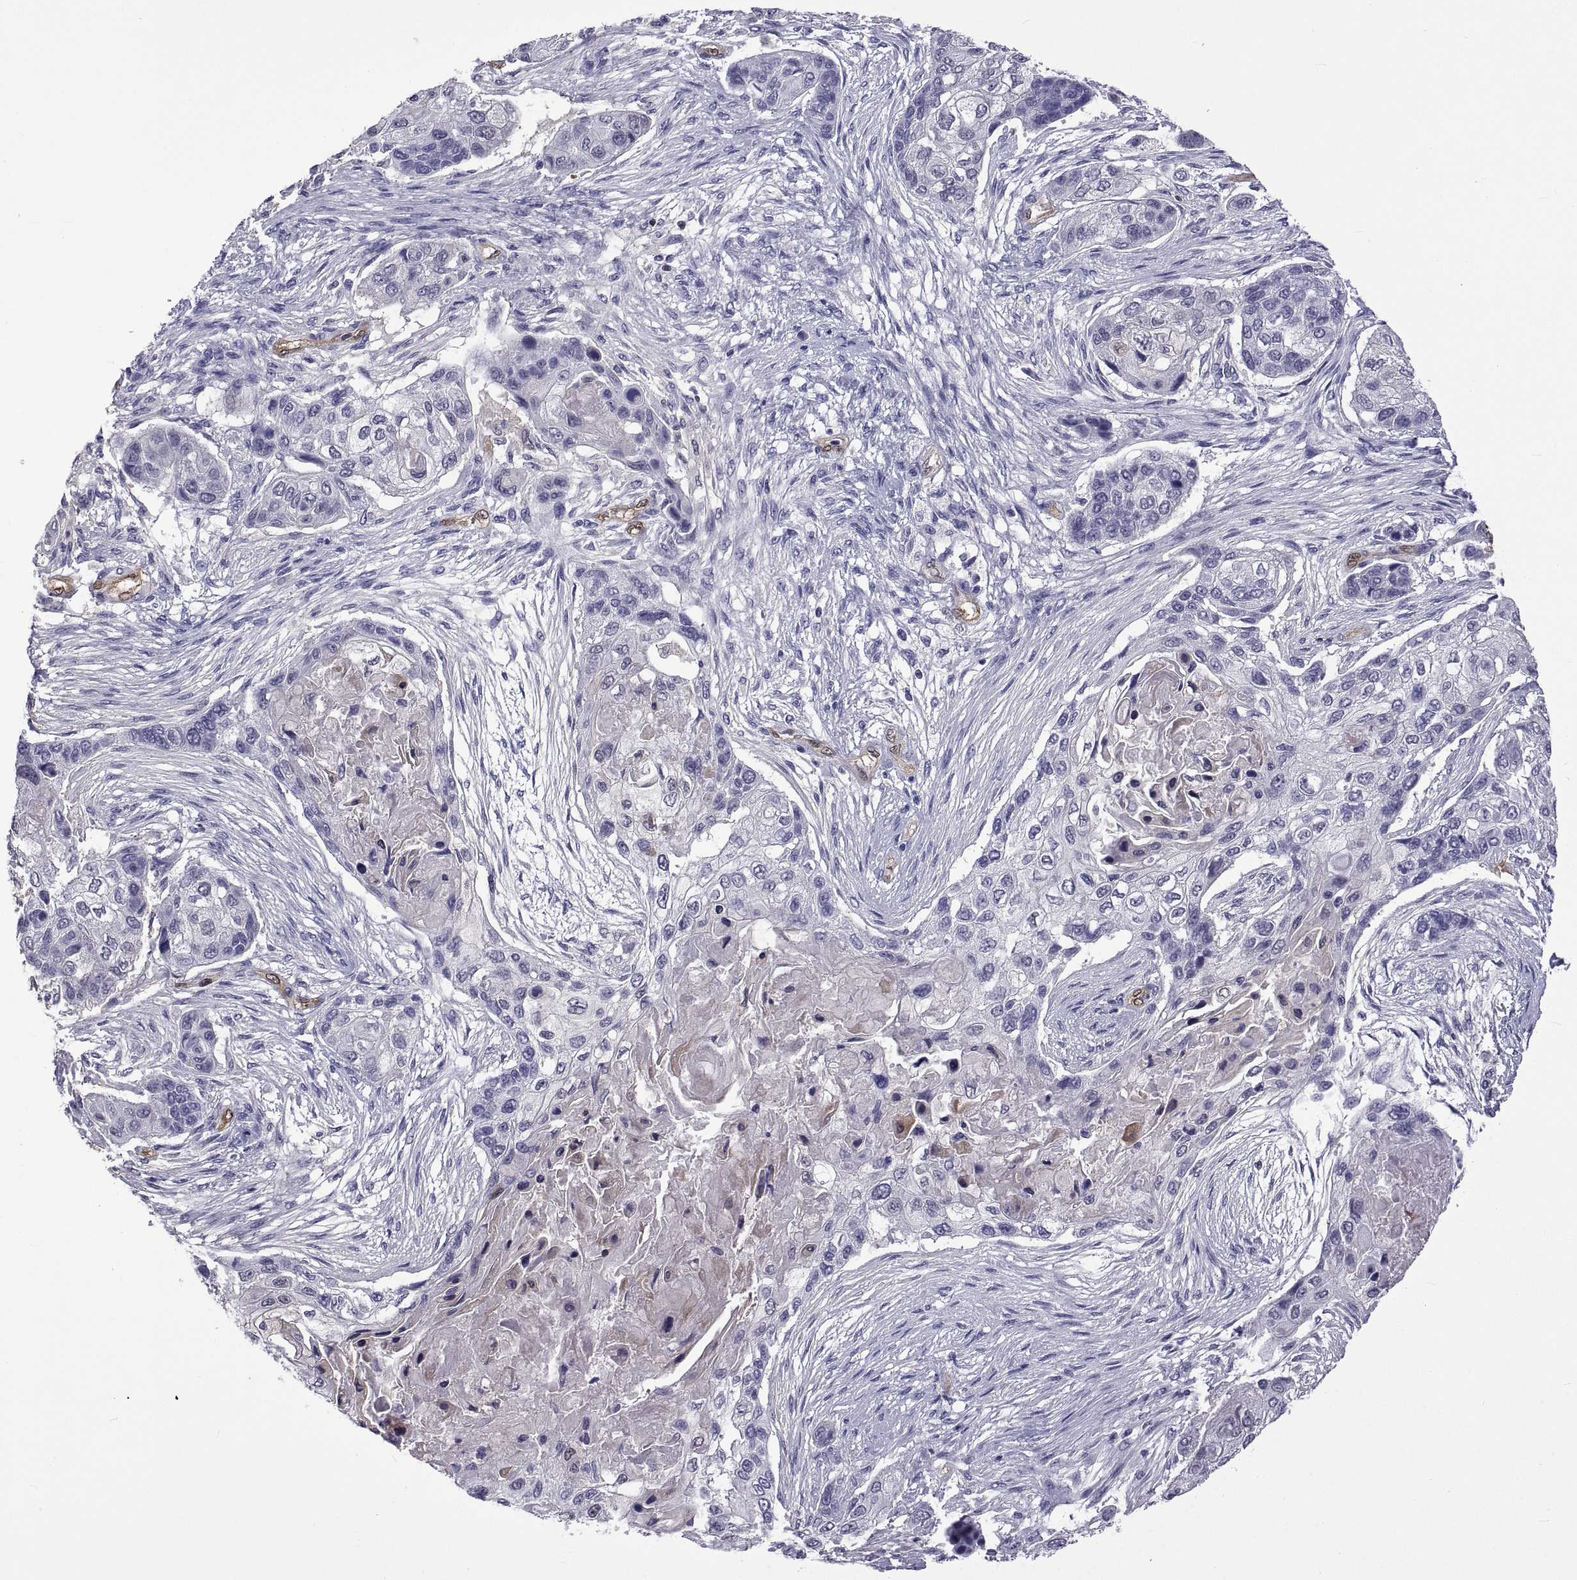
{"staining": {"intensity": "weak", "quantity": "<25%", "location": "cytoplasmic/membranous"}, "tissue": "lung cancer", "cell_type": "Tumor cells", "image_type": "cancer", "snomed": [{"axis": "morphology", "description": "Squamous cell carcinoma, NOS"}, {"axis": "topography", "description": "Lung"}], "caption": "An immunohistochemistry (IHC) photomicrograph of lung cancer (squamous cell carcinoma) is shown. There is no staining in tumor cells of lung cancer (squamous cell carcinoma). (Stains: DAB IHC with hematoxylin counter stain, Microscopy: brightfield microscopy at high magnification).", "gene": "LCN9", "patient": {"sex": "male", "age": 69}}